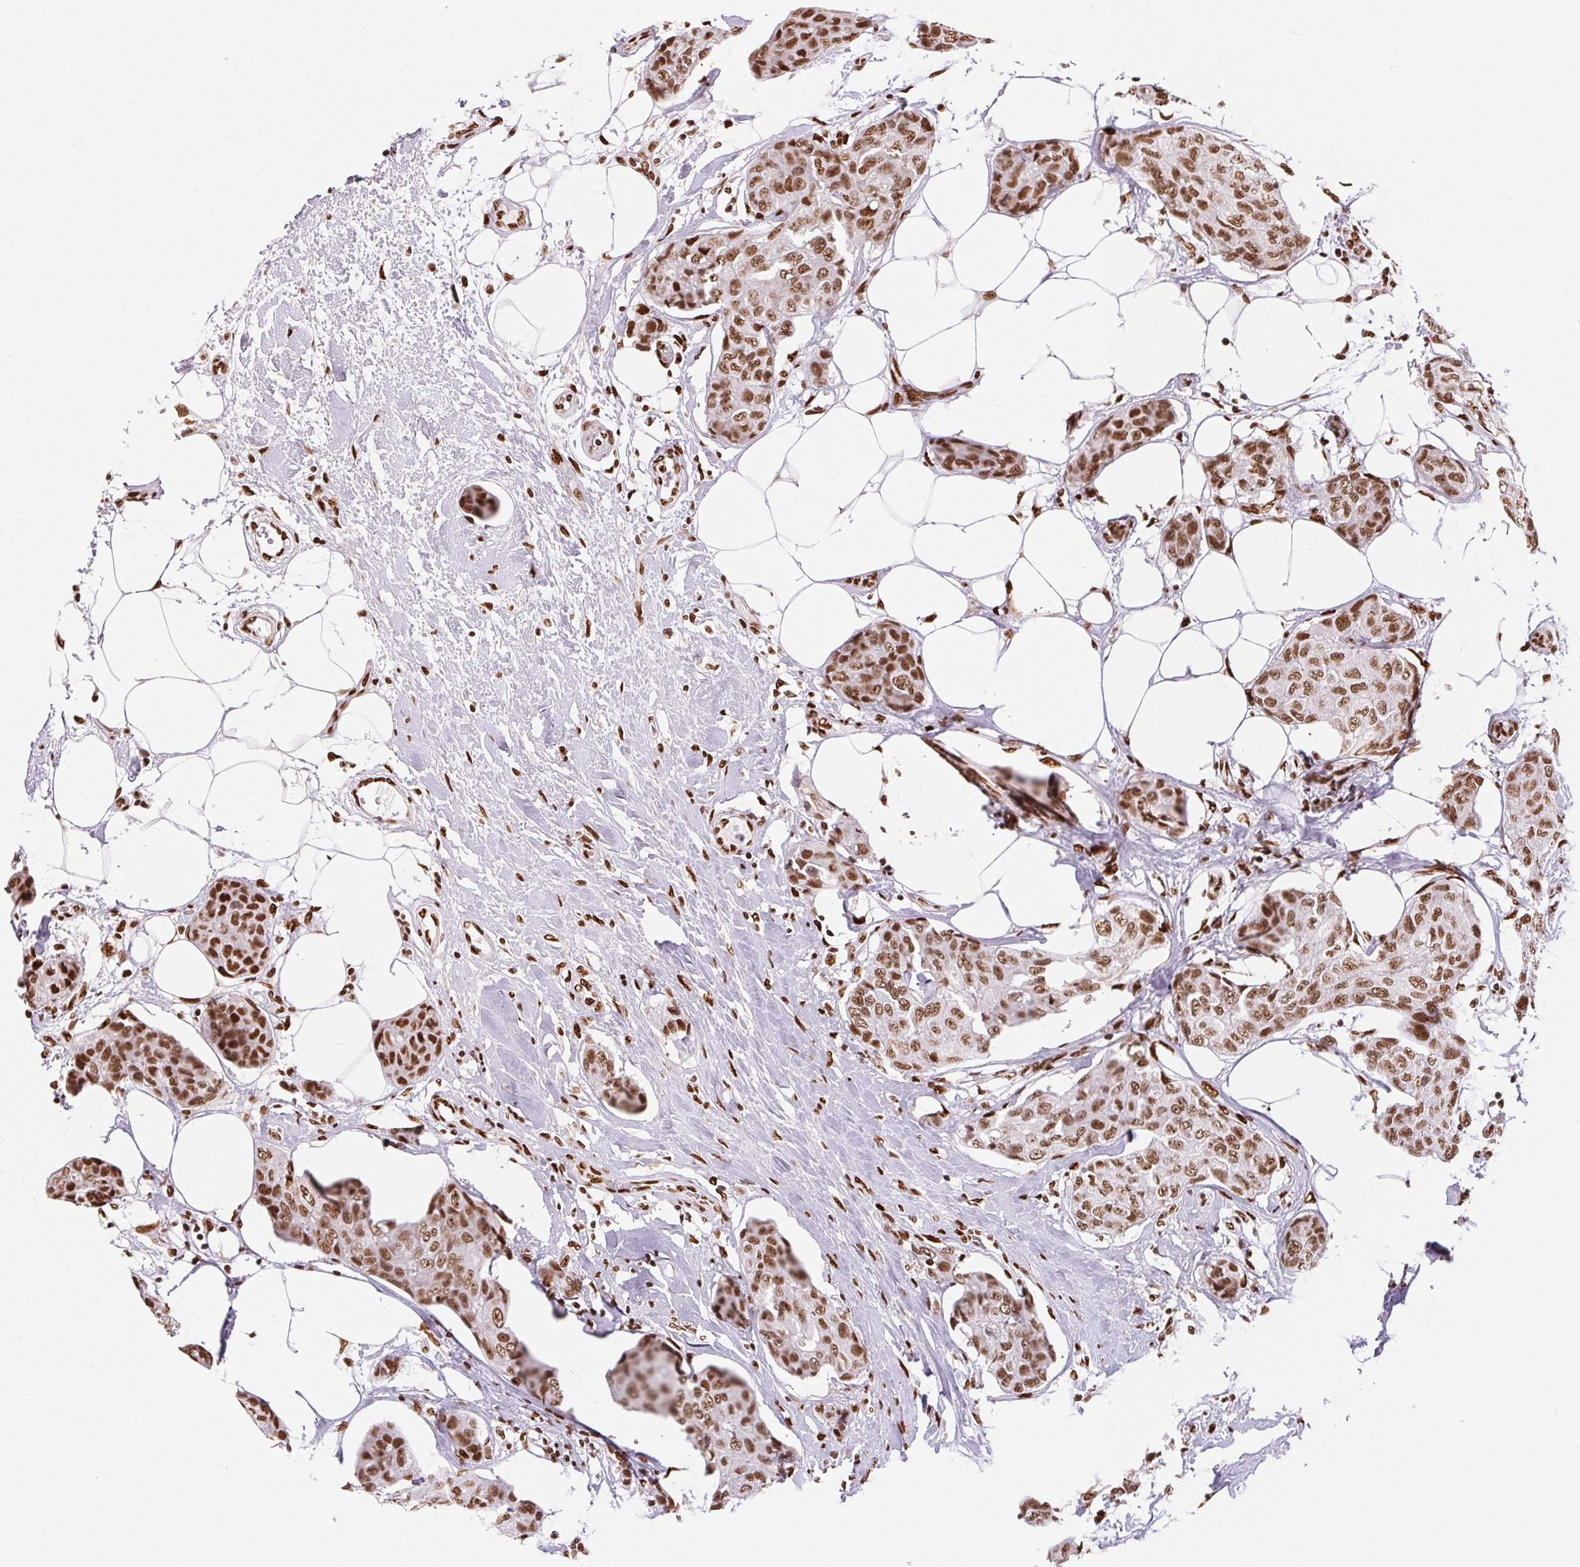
{"staining": {"intensity": "moderate", "quantity": ">75%", "location": "nuclear"}, "tissue": "breast cancer", "cell_type": "Tumor cells", "image_type": "cancer", "snomed": [{"axis": "morphology", "description": "Duct carcinoma"}, {"axis": "topography", "description": "Breast"}], "caption": "Breast intraductal carcinoma was stained to show a protein in brown. There is medium levels of moderate nuclear expression in about >75% of tumor cells.", "gene": "ZNF80", "patient": {"sex": "female", "age": 80}}